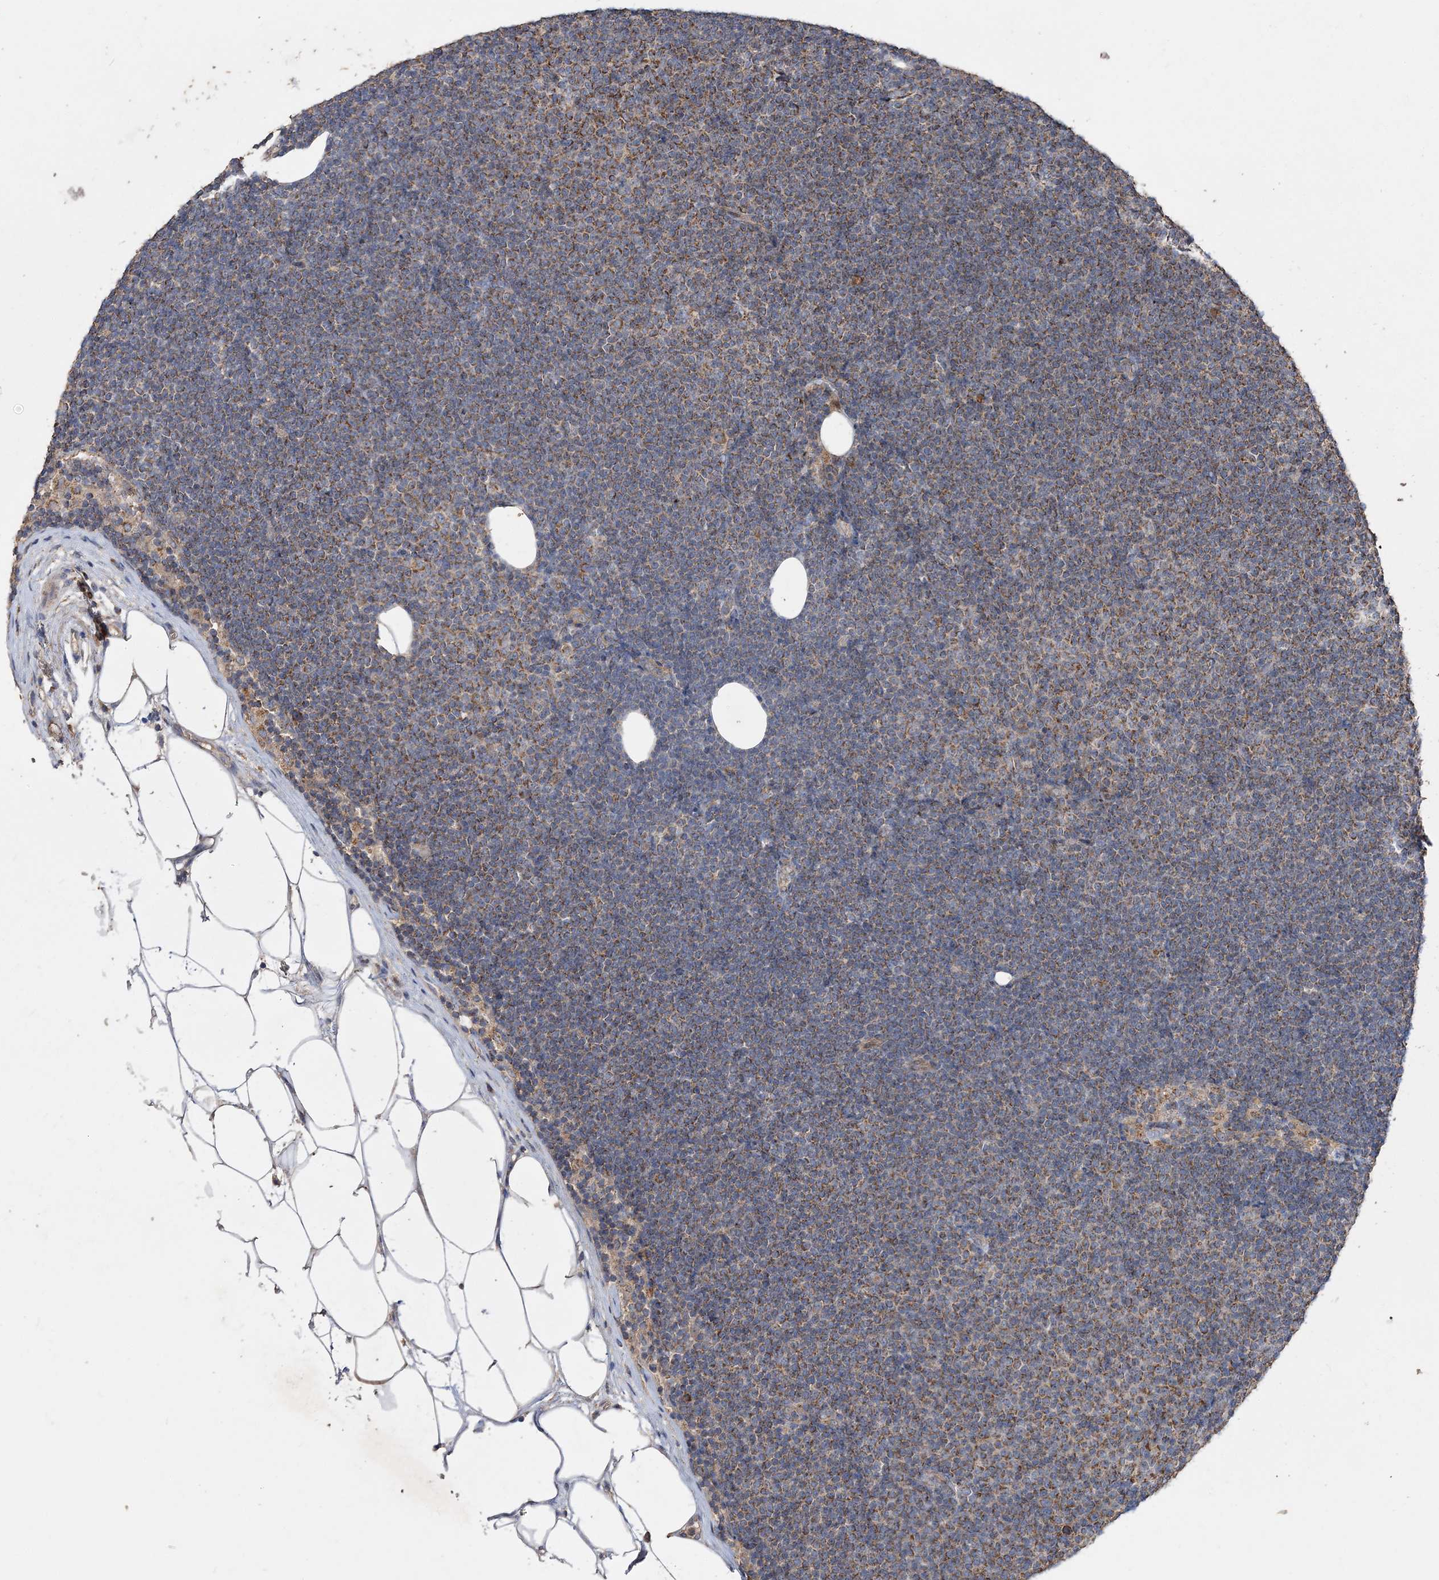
{"staining": {"intensity": "moderate", "quantity": ">75%", "location": "cytoplasmic/membranous"}, "tissue": "lymphoma", "cell_type": "Tumor cells", "image_type": "cancer", "snomed": [{"axis": "morphology", "description": "Malignant lymphoma, non-Hodgkin's type, Low grade"}, {"axis": "topography", "description": "Lymph node"}], "caption": "Immunohistochemistry (IHC) image of human malignant lymphoma, non-Hodgkin's type (low-grade) stained for a protein (brown), which displays medium levels of moderate cytoplasmic/membranous expression in approximately >75% of tumor cells.", "gene": "POC5", "patient": {"sex": "female", "age": 53}}